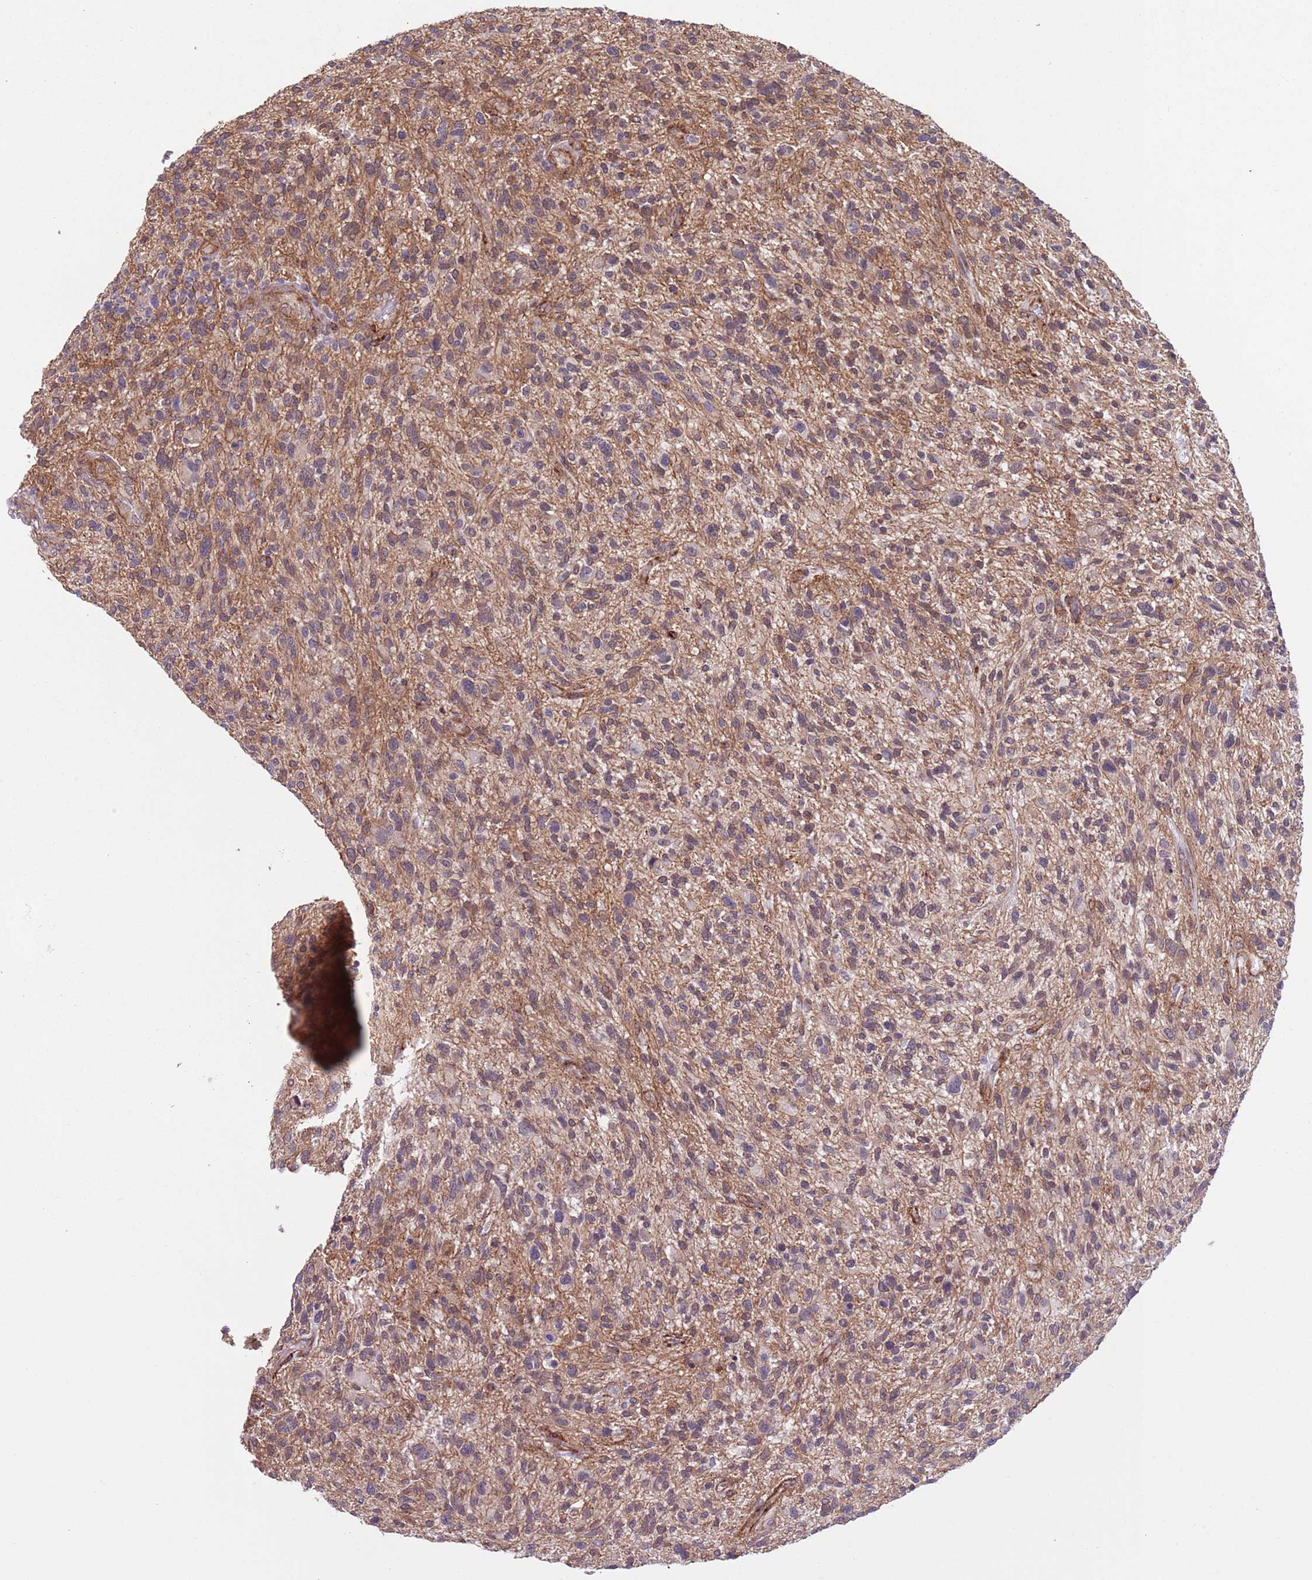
{"staining": {"intensity": "weak", "quantity": "25%-75%", "location": "cytoplasmic/membranous,nuclear"}, "tissue": "glioma", "cell_type": "Tumor cells", "image_type": "cancer", "snomed": [{"axis": "morphology", "description": "Glioma, malignant, High grade"}, {"axis": "topography", "description": "Brain"}], "caption": "High-grade glioma (malignant) tissue displays weak cytoplasmic/membranous and nuclear positivity in approximately 25%-75% of tumor cells, visualized by immunohistochemistry.", "gene": "CREBZF", "patient": {"sex": "male", "age": 47}}